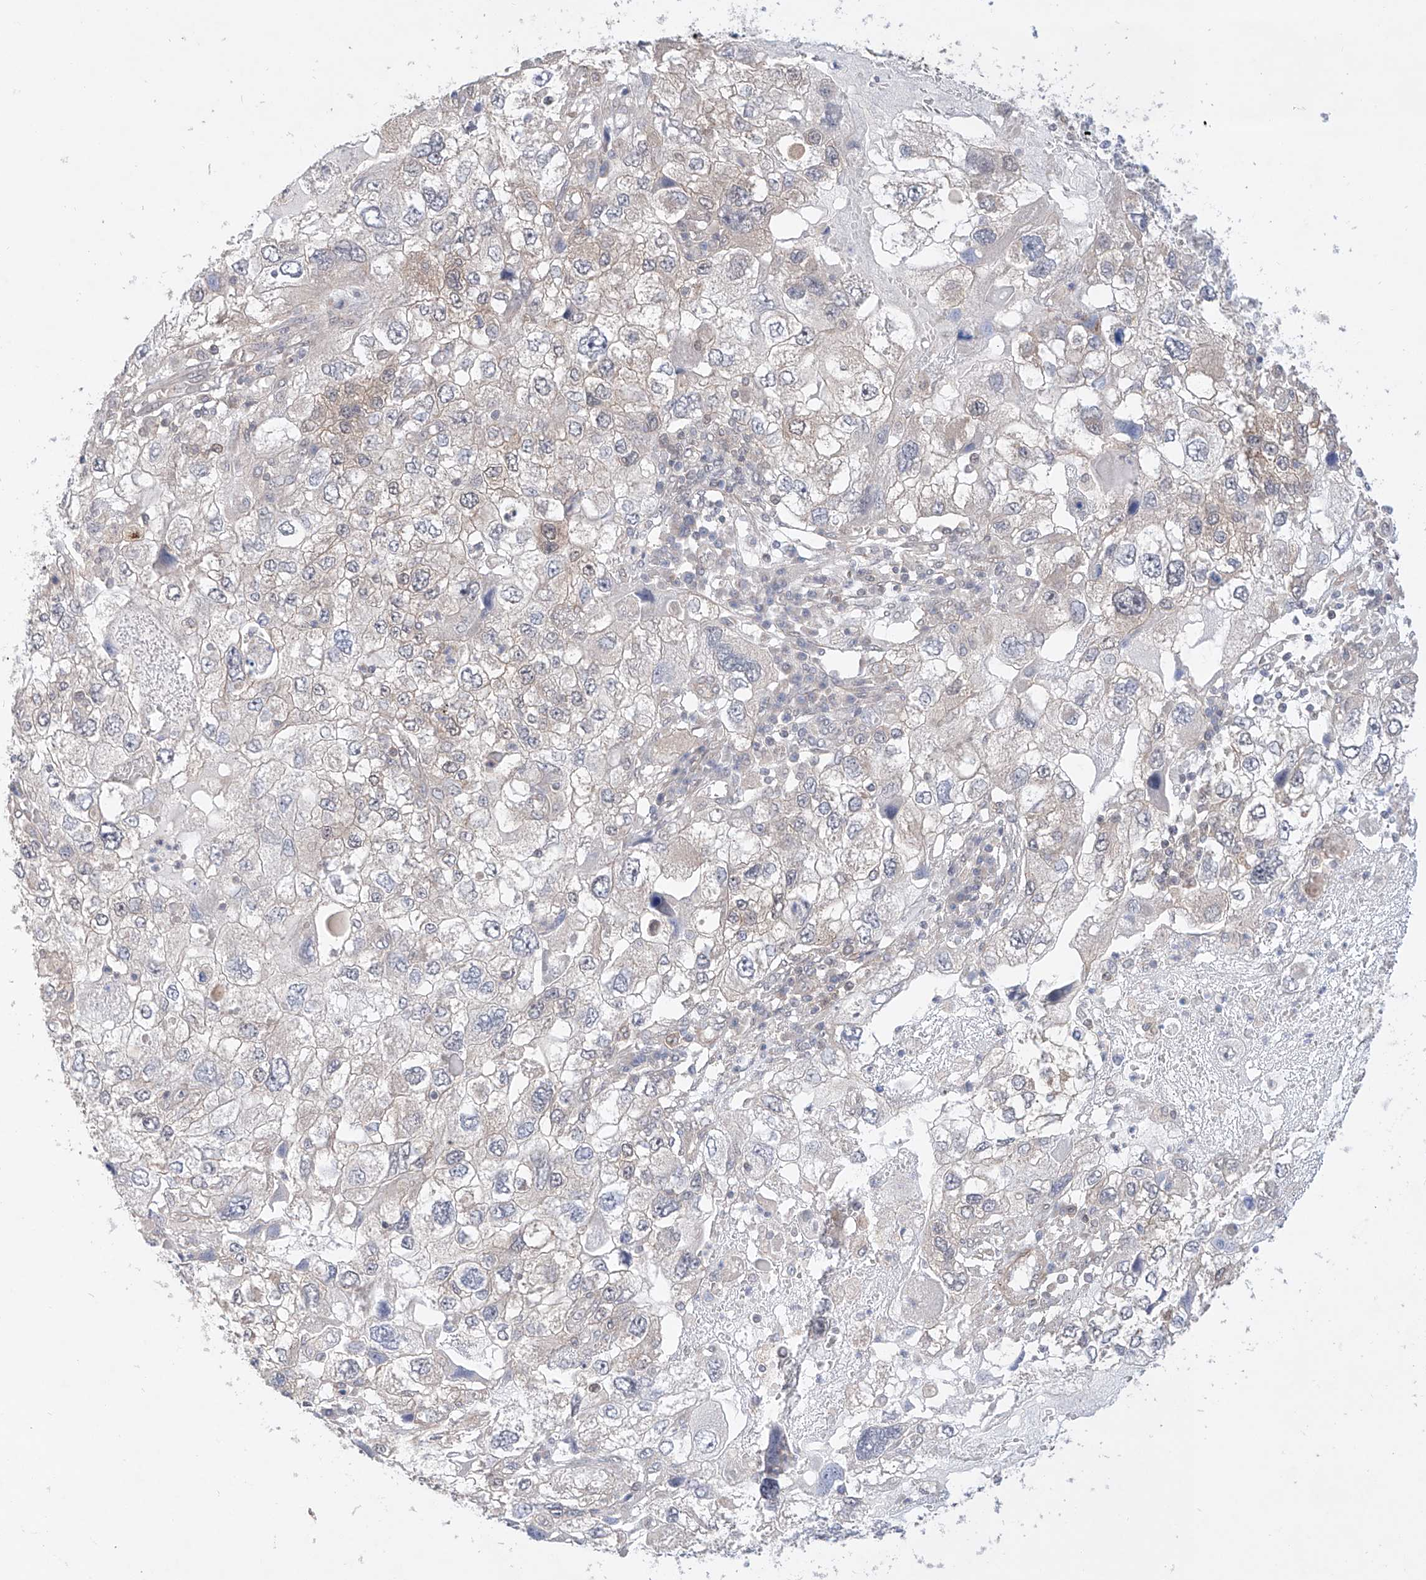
{"staining": {"intensity": "negative", "quantity": "none", "location": "none"}, "tissue": "endometrial cancer", "cell_type": "Tumor cells", "image_type": "cancer", "snomed": [{"axis": "morphology", "description": "Adenocarcinoma, NOS"}, {"axis": "topography", "description": "Endometrium"}], "caption": "Tumor cells show no significant protein staining in endometrial cancer (adenocarcinoma).", "gene": "TSR2", "patient": {"sex": "female", "age": 49}}